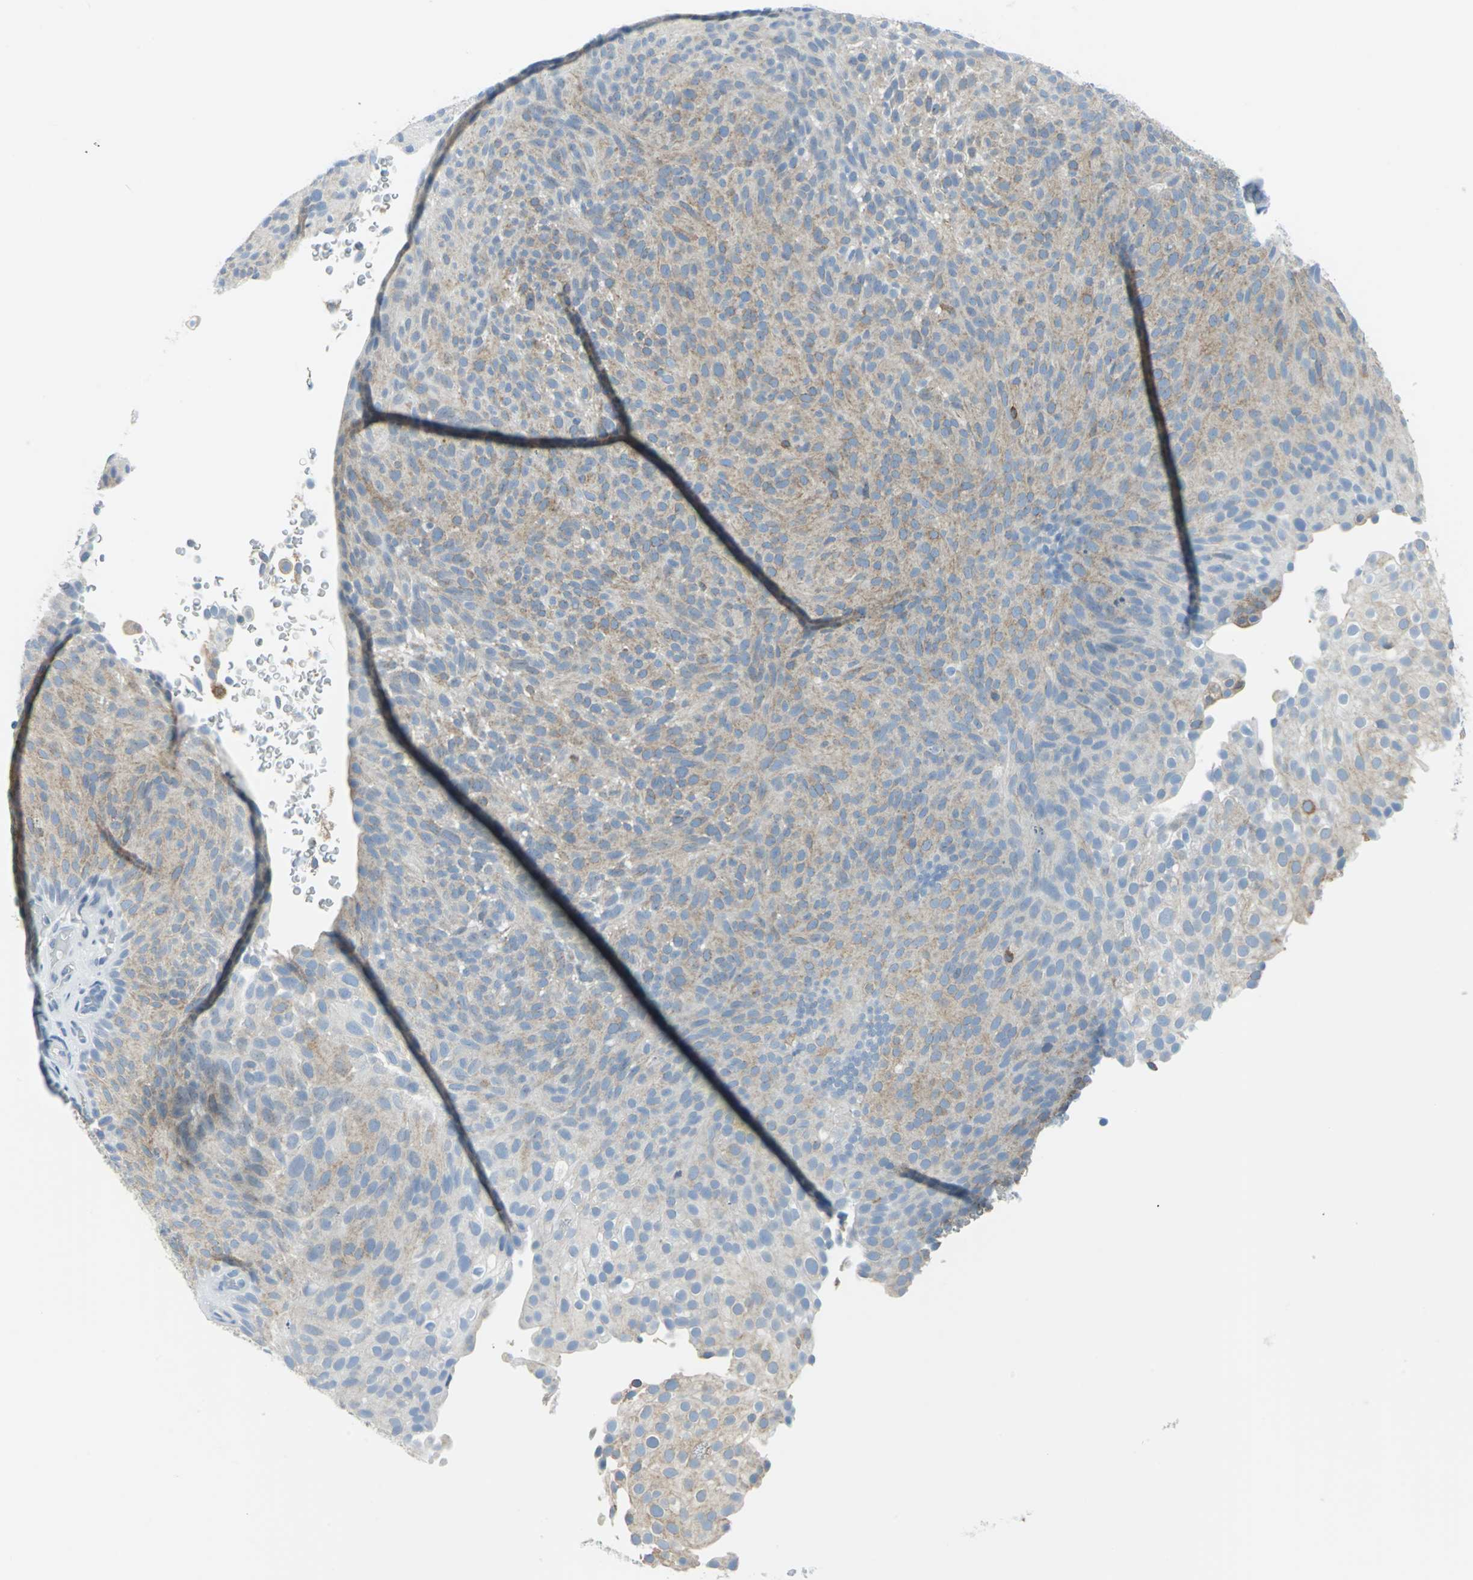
{"staining": {"intensity": "weak", "quantity": "25%-75%", "location": "cytoplasmic/membranous"}, "tissue": "urothelial cancer", "cell_type": "Tumor cells", "image_type": "cancer", "snomed": [{"axis": "morphology", "description": "Urothelial carcinoma, Low grade"}, {"axis": "topography", "description": "Urinary bladder"}], "caption": "Protein analysis of urothelial cancer tissue reveals weak cytoplasmic/membranous positivity in approximately 25%-75% of tumor cells. The protein is stained brown, and the nuclei are stained in blue (DAB (3,3'-diaminobenzidine) IHC with brightfield microscopy, high magnification).", "gene": "CYB5A", "patient": {"sex": "male", "age": 78}}